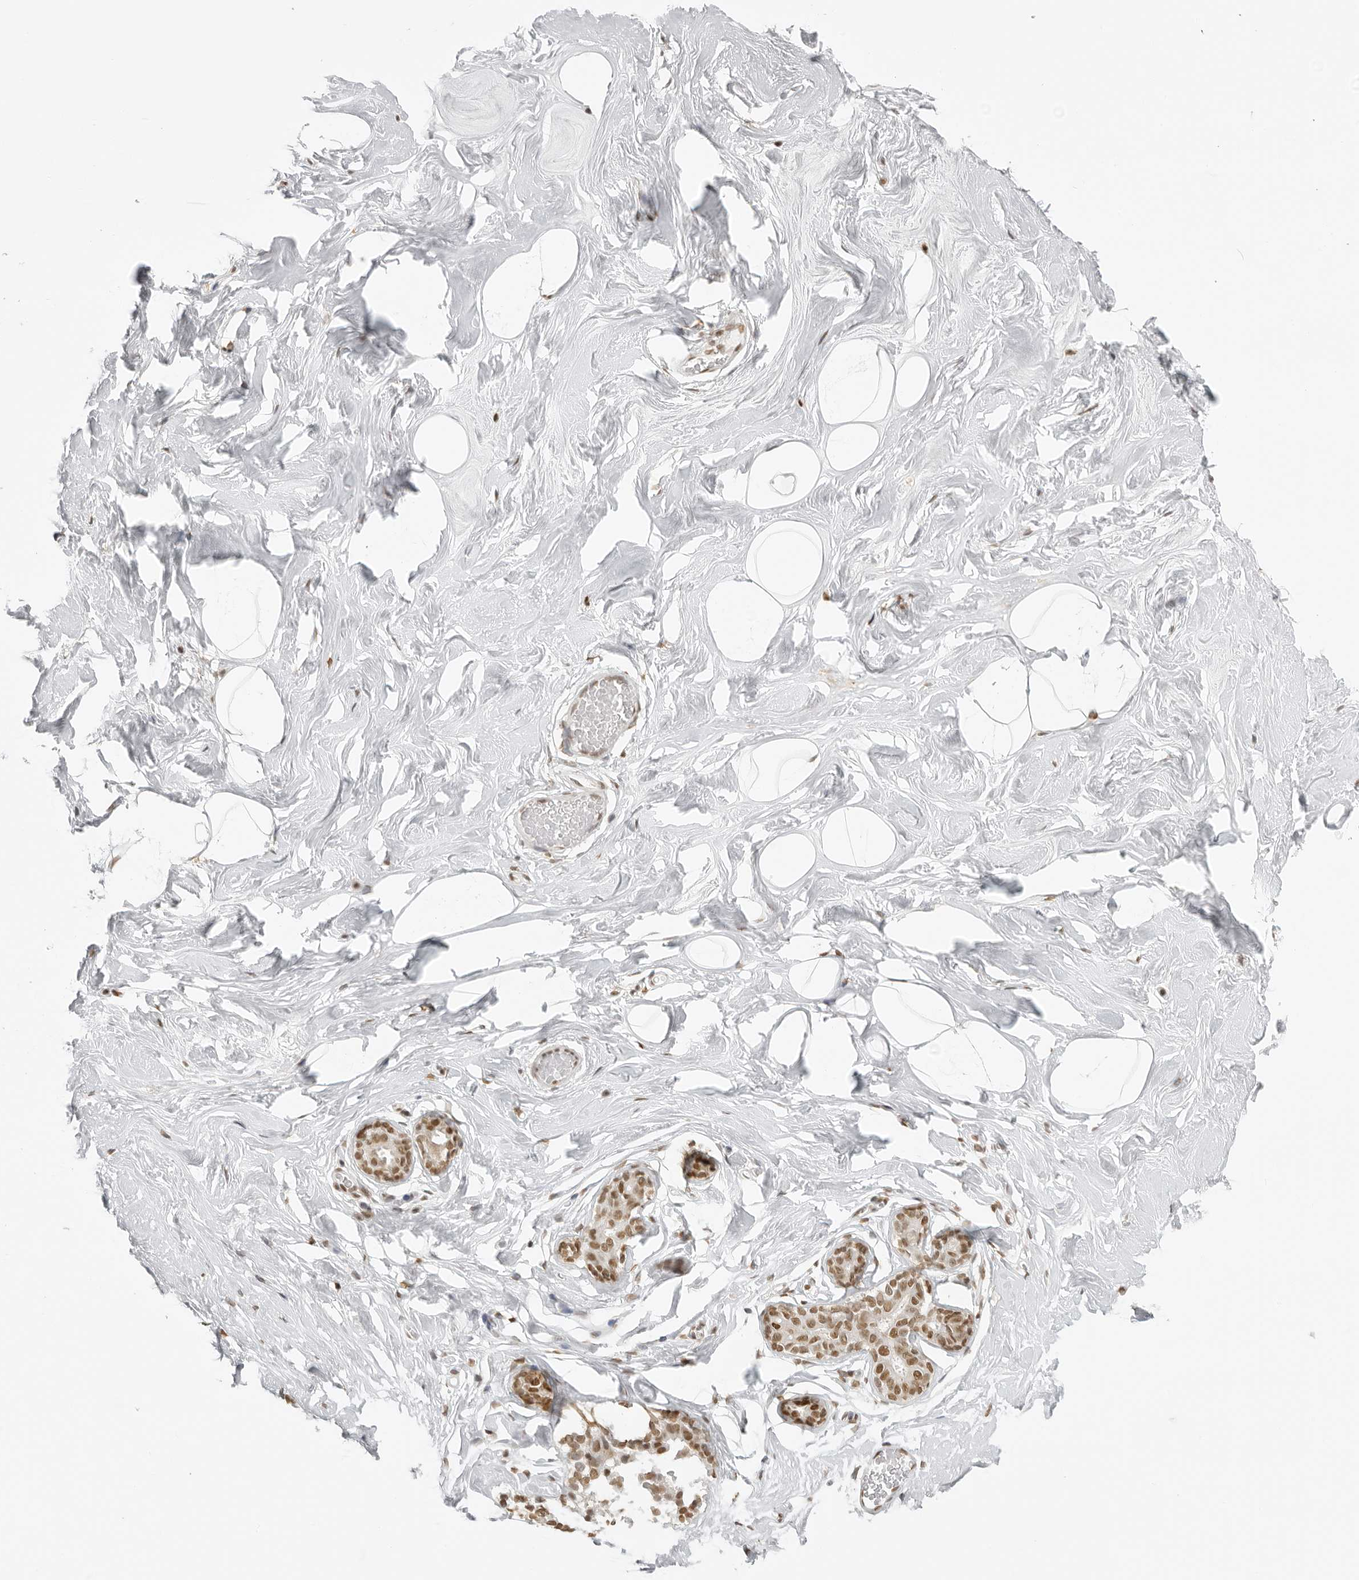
{"staining": {"intensity": "negative", "quantity": "none", "location": "none"}, "tissue": "adipose tissue", "cell_type": "Adipocytes", "image_type": "normal", "snomed": [{"axis": "morphology", "description": "Normal tissue, NOS"}, {"axis": "morphology", "description": "Fibrosis, NOS"}, {"axis": "topography", "description": "Breast"}, {"axis": "topography", "description": "Adipose tissue"}], "caption": "Immunohistochemistry histopathology image of unremarkable adipose tissue: human adipose tissue stained with DAB reveals no significant protein staining in adipocytes.", "gene": "RPA2", "patient": {"sex": "female", "age": 39}}